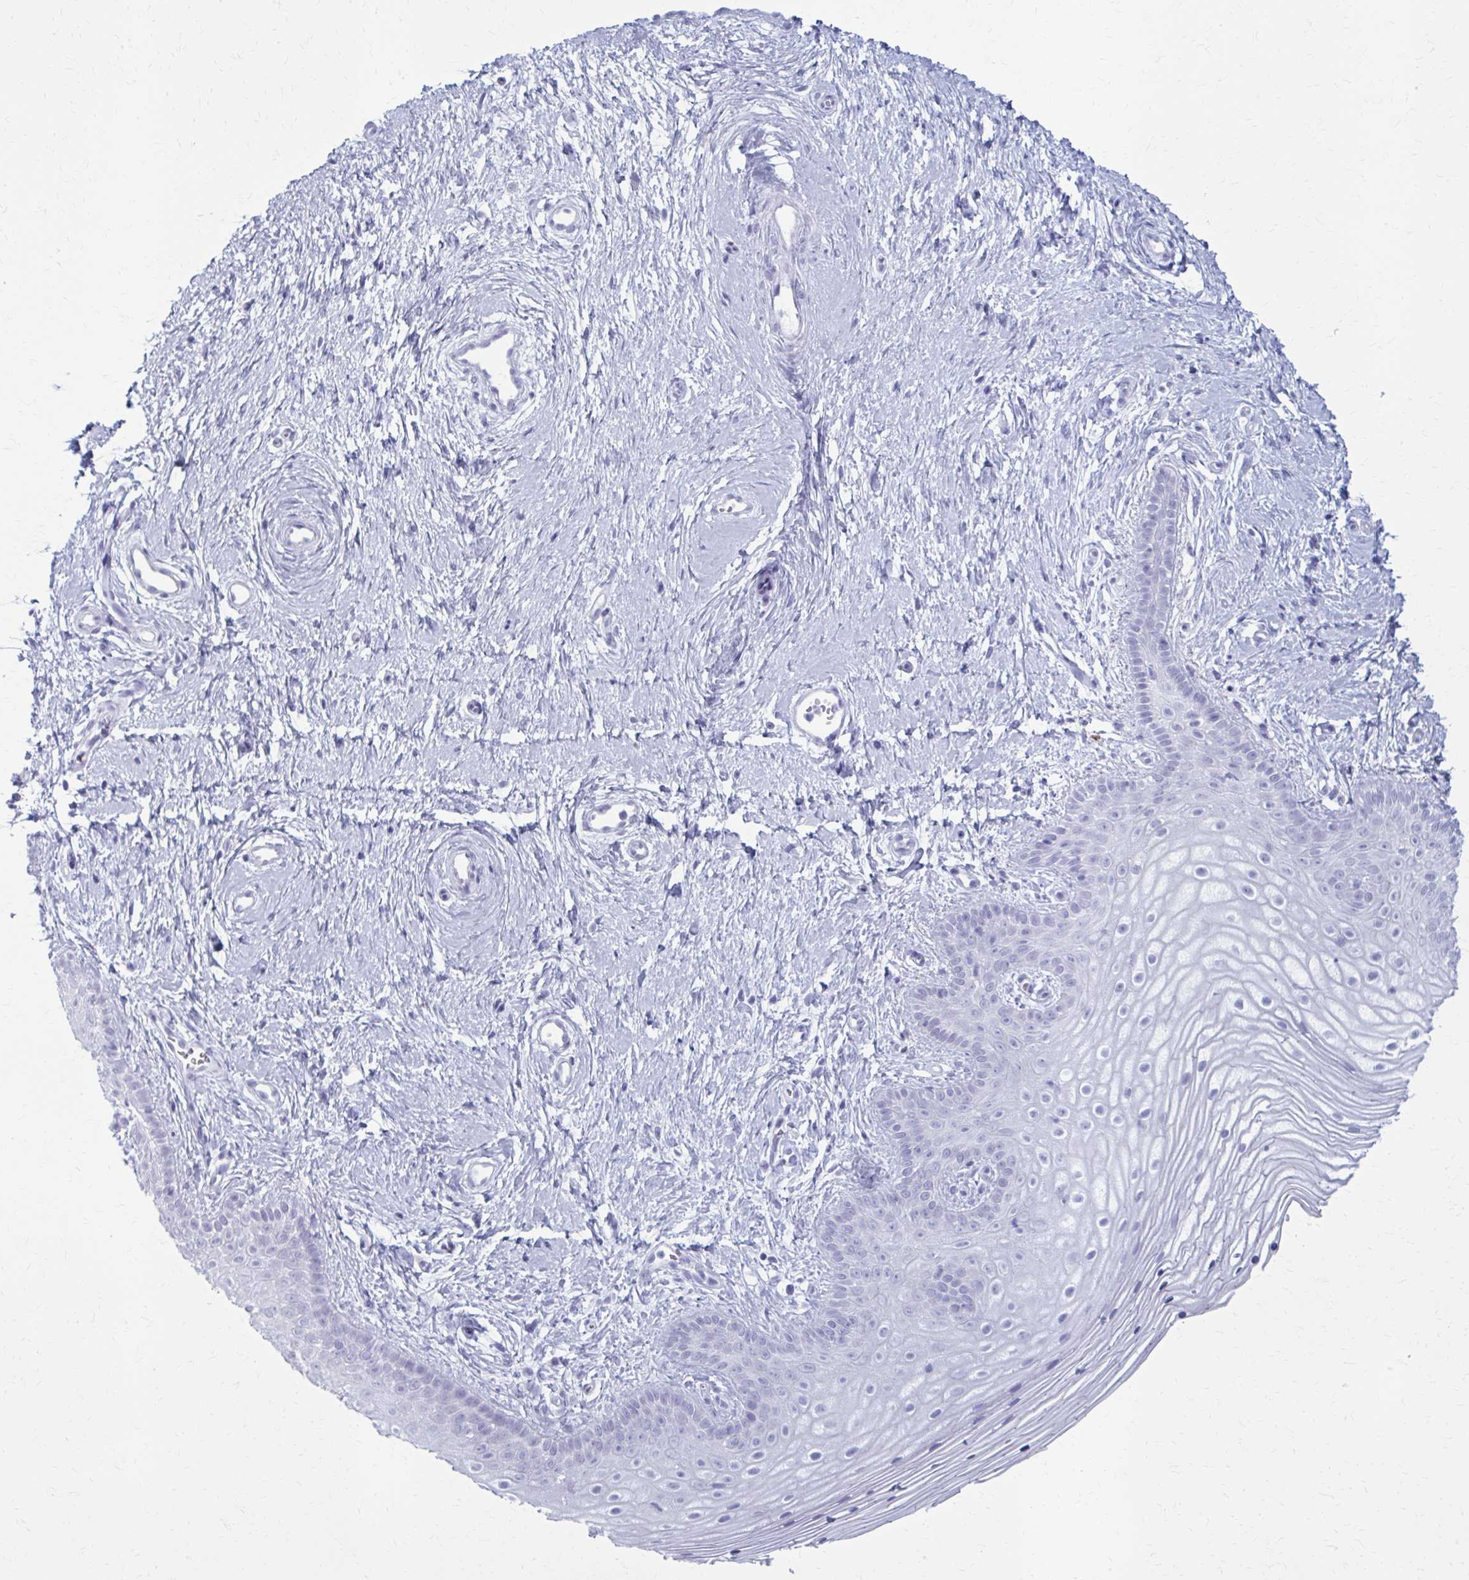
{"staining": {"intensity": "negative", "quantity": "none", "location": "none"}, "tissue": "vagina", "cell_type": "Squamous epithelial cells", "image_type": "normal", "snomed": [{"axis": "morphology", "description": "Normal tissue, NOS"}, {"axis": "topography", "description": "Vagina"}], "caption": "The photomicrograph displays no staining of squamous epithelial cells in unremarkable vagina.", "gene": "ZDHHC7", "patient": {"sex": "female", "age": 38}}